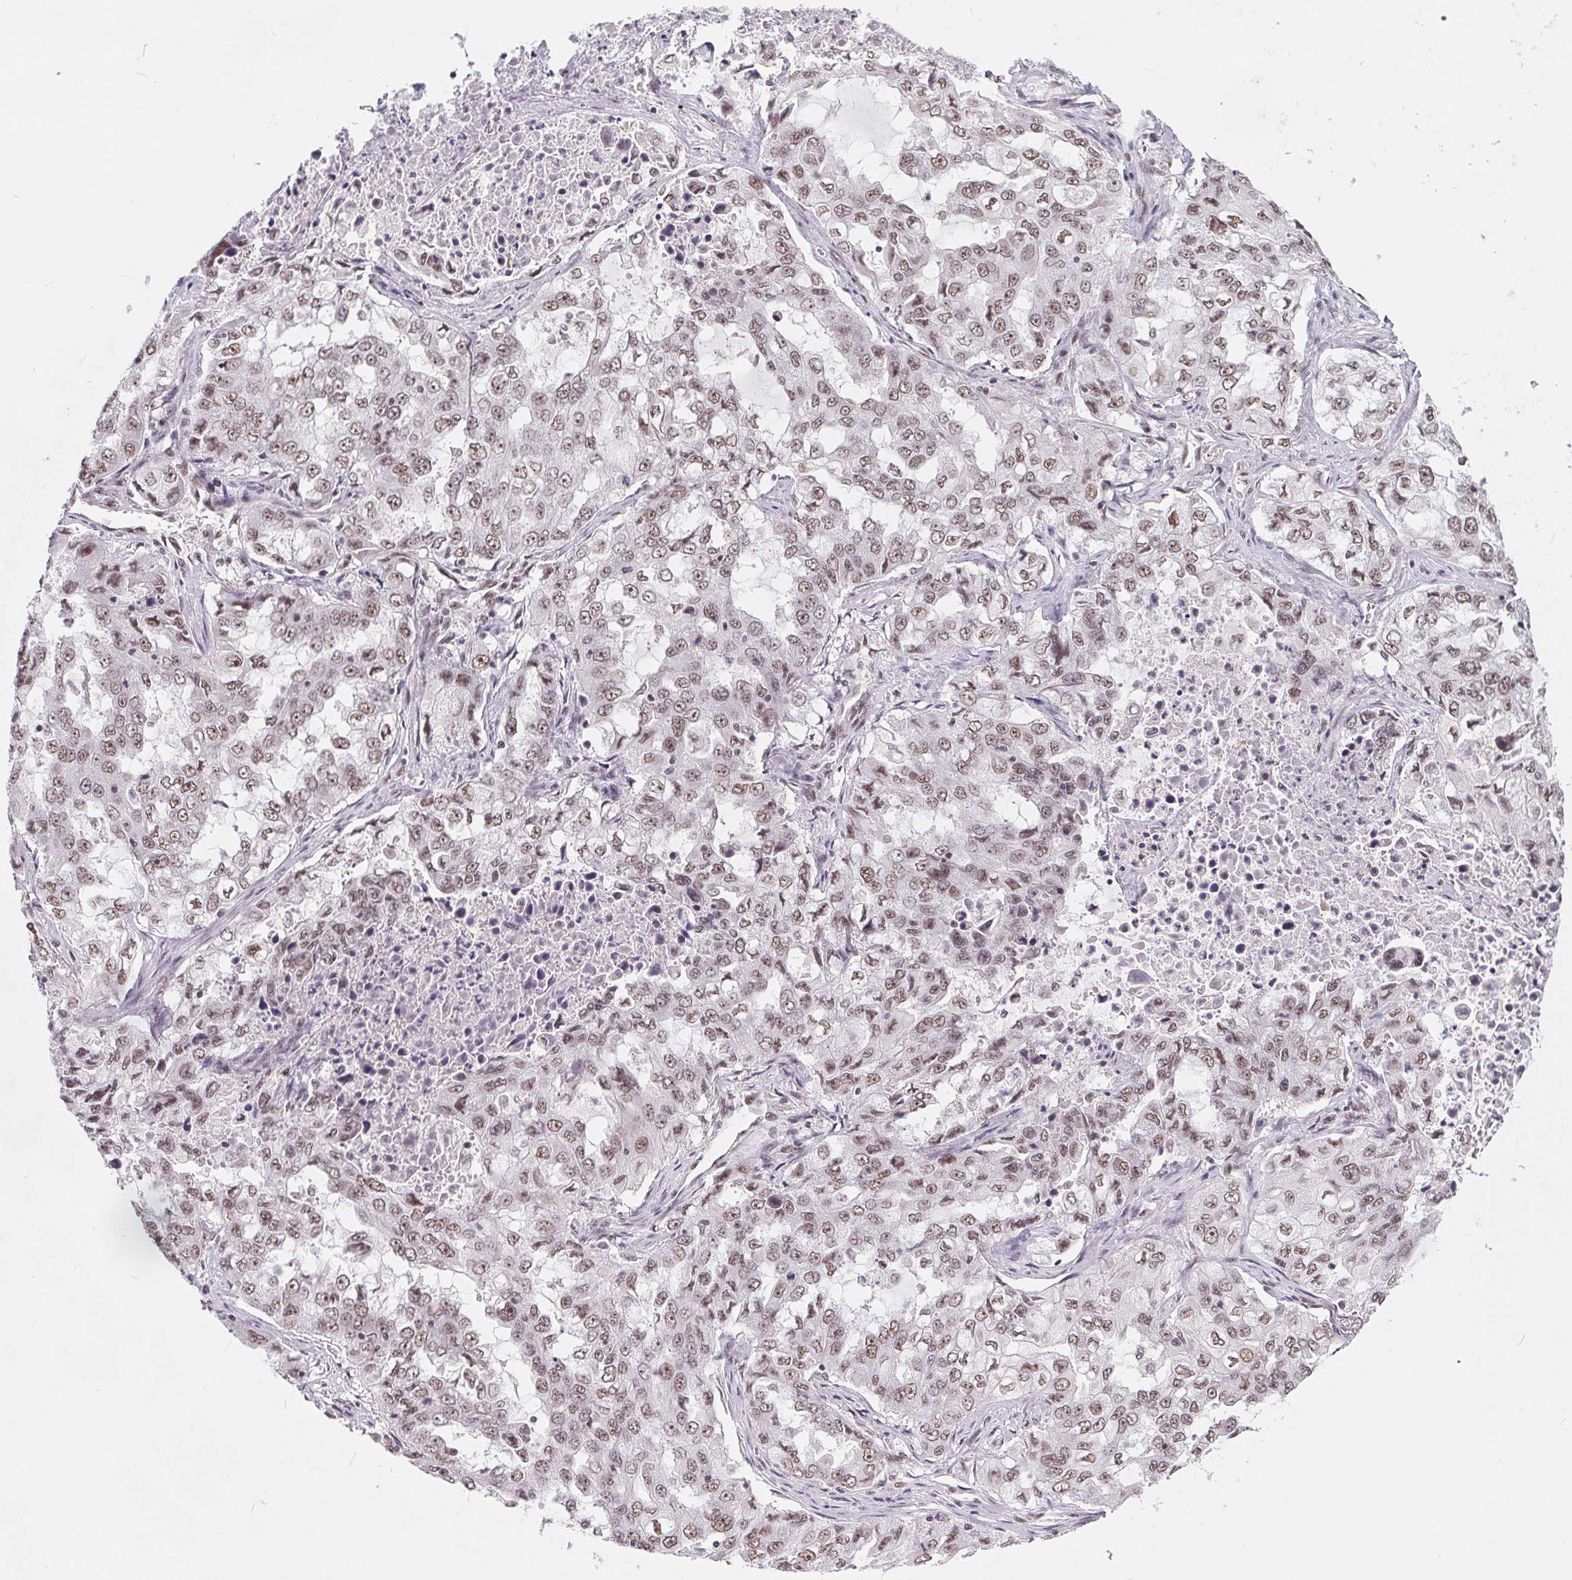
{"staining": {"intensity": "weak", "quantity": ">75%", "location": "nuclear"}, "tissue": "lung cancer", "cell_type": "Tumor cells", "image_type": "cancer", "snomed": [{"axis": "morphology", "description": "Adenocarcinoma, NOS"}, {"axis": "topography", "description": "Lung"}], "caption": "Lung cancer was stained to show a protein in brown. There is low levels of weak nuclear staining in about >75% of tumor cells.", "gene": "TCERG1", "patient": {"sex": "female", "age": 61}}